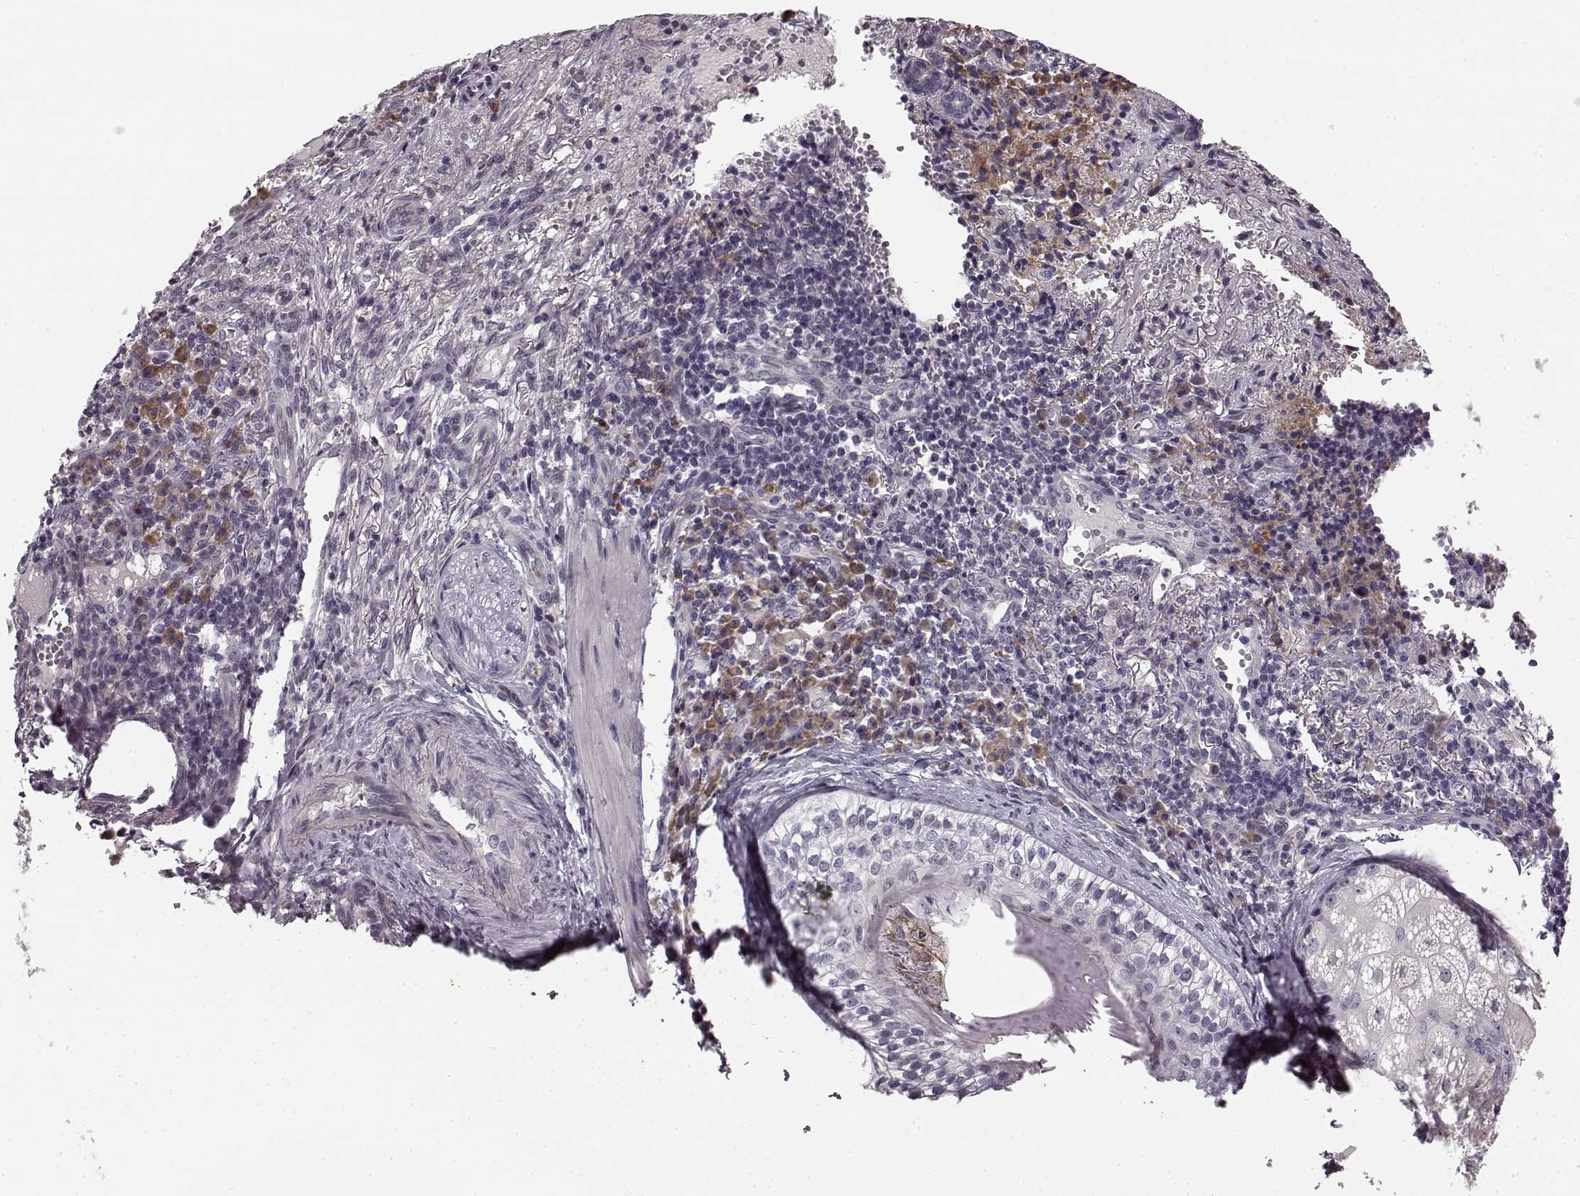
{"staining": {"intensity": "negative", "quantity": "none", "location": "none"}, "tissue": "skin cancer", "cell_type": "Tumor cells", "image_type": "cancer", "snomed": [{"axis": "morphology", "description": "Basal cell carcinoma"}, {"axis": "topography", "description": "Skin"}], "caption": "Immunohistochemical staining of skin cancer demonstrates no significant expression in tumor cells.", "gene": "FAM234B", "patient": {"sex": "female", "age": 69}}